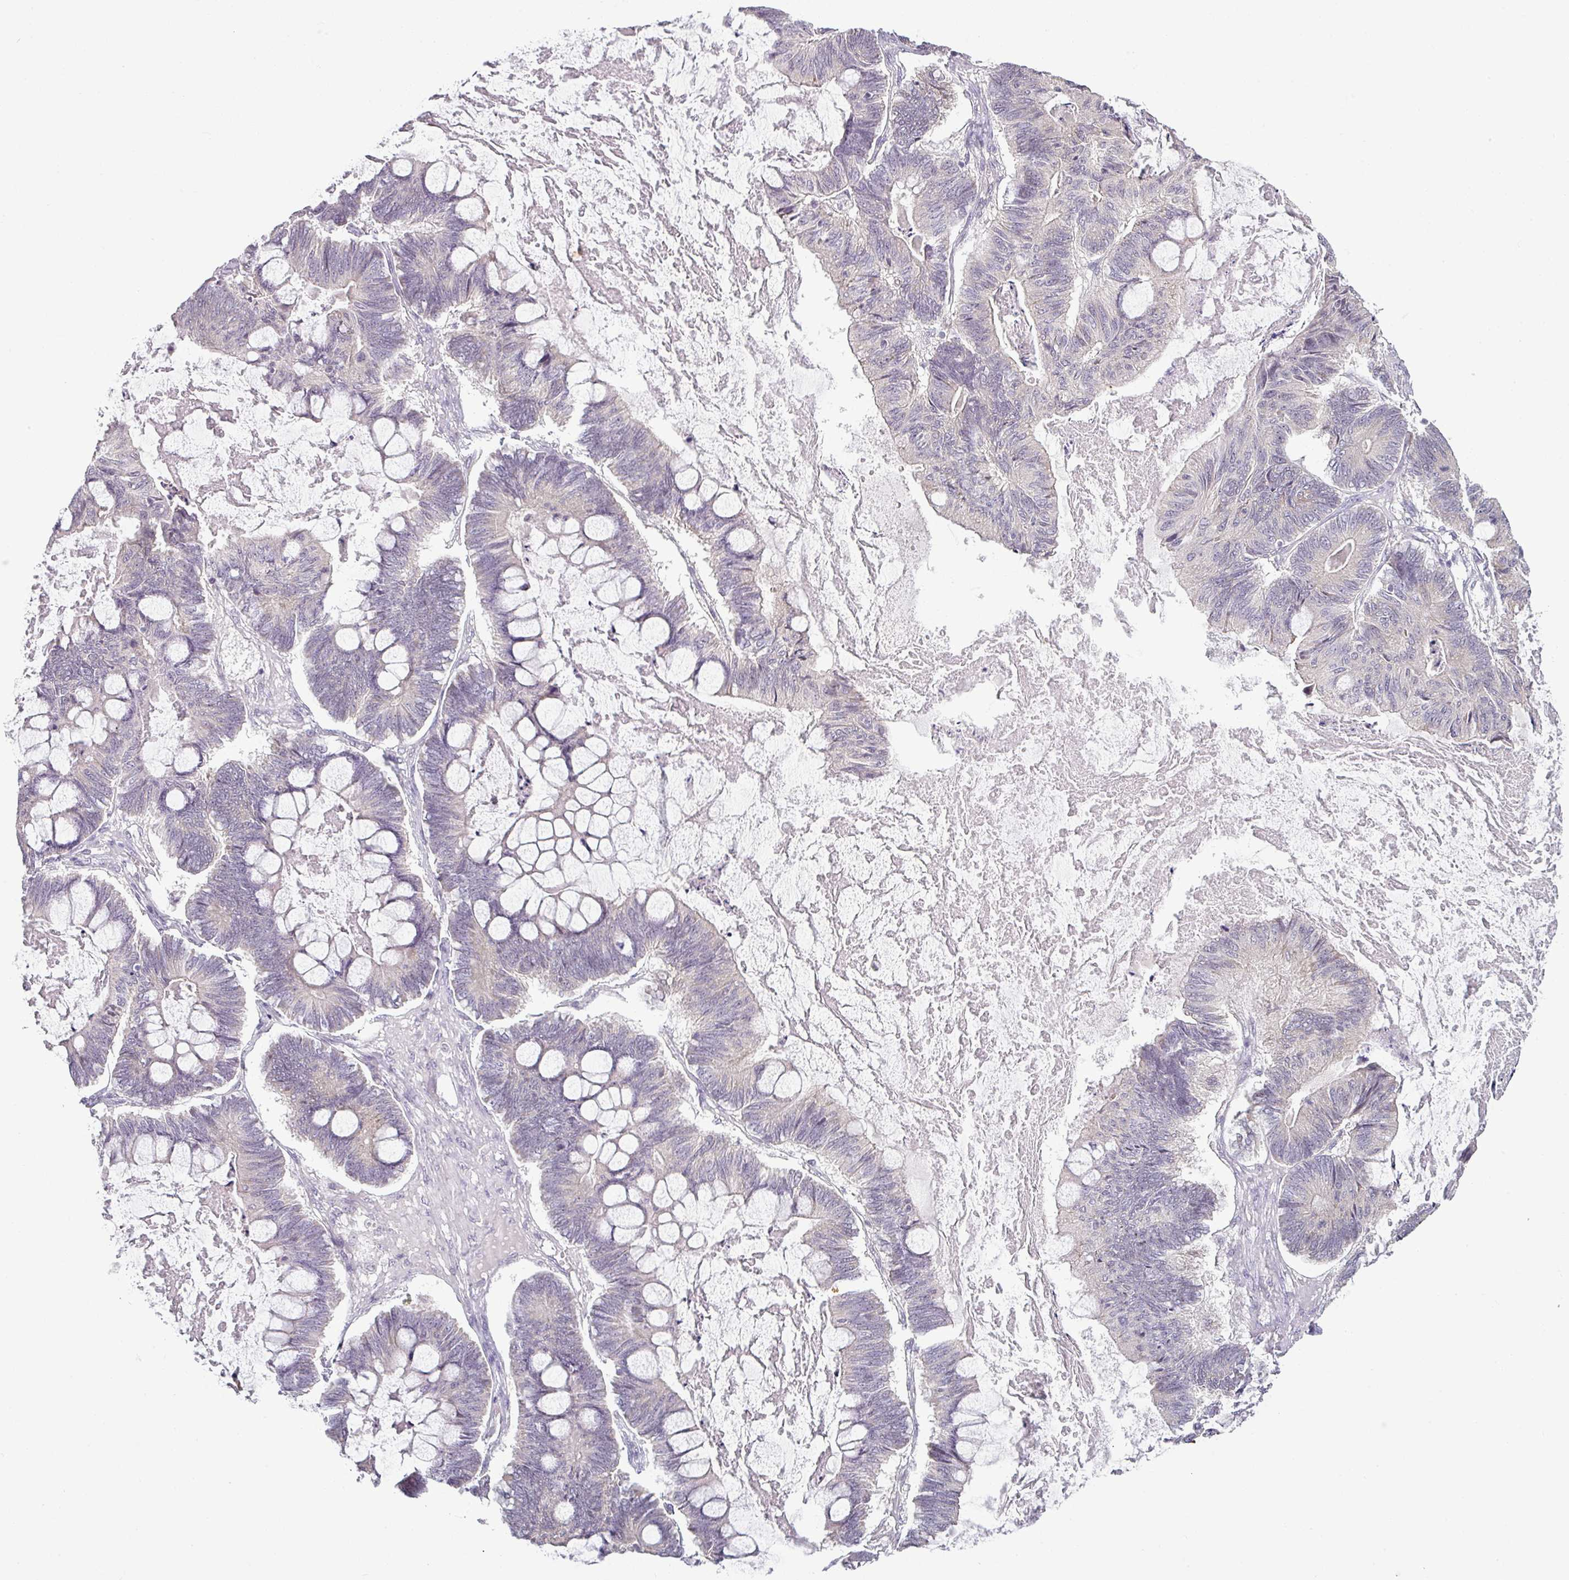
{"staining": {"intensity": "negative", "quantity": "none", "location": "none"}, "tissue": "ovarian cancer", "cell_type": "Tumor cells", "image_type": "cancer", "snomed": [{"axis": "morphology", "description": "Cystadenocarcinoma, mucinous, NOS"}, {"axis": "topography", "description": "Ovary"}], "caption": "A high-resolution micrograph shows immunohistochemistry (IHC) staining of ovarian cancer, which shows no significant expression in tumor cells. (Brightfield microscopy of DAB immunohistochemistry (IHC) at high magnification).", "gene": "OR52D1", "patient": {"sex": "female", "age": 61}}